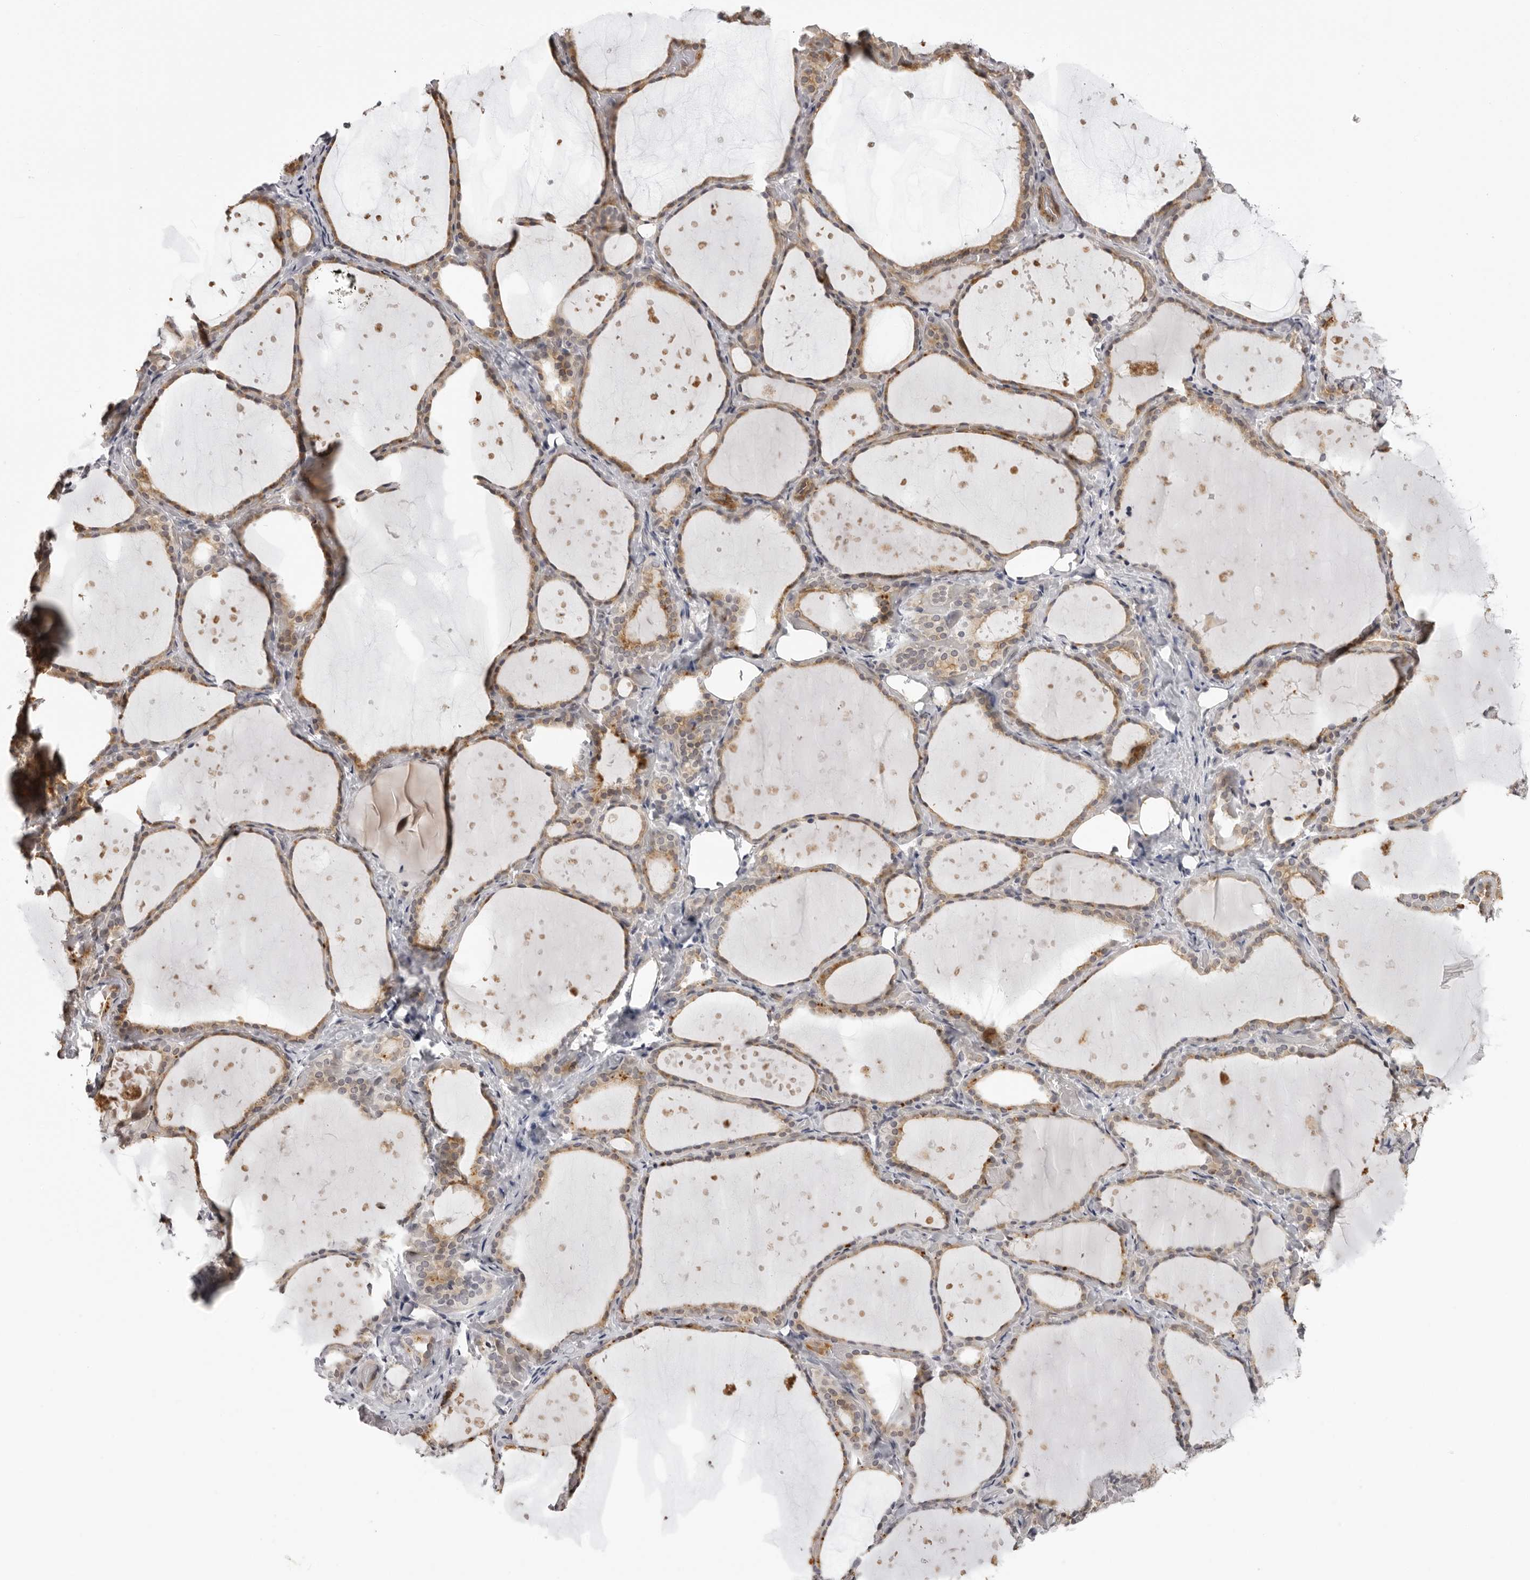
{"staining": {"intensity": "moderate", "quantity": ">75%", "location": "cytoplasmic/membranous"}, "tissue": "thyroid gland", "cell_type": "Glandular cells", "image_type": "normal", "snomed": [{"axis": "morphology", "description": "Normal tissue, NOS"}, {"axis": "topography", "description": "Thyroid gland"}], "caption": "Immunohistochemical staining of benign thyroid gland demonstrates medium levels of moderate cytoplasmic/membranous positivity in approximately >75% of glandular cells.", "gene": "SUGCT", "patient": {"sex": "female", "age": 44}}